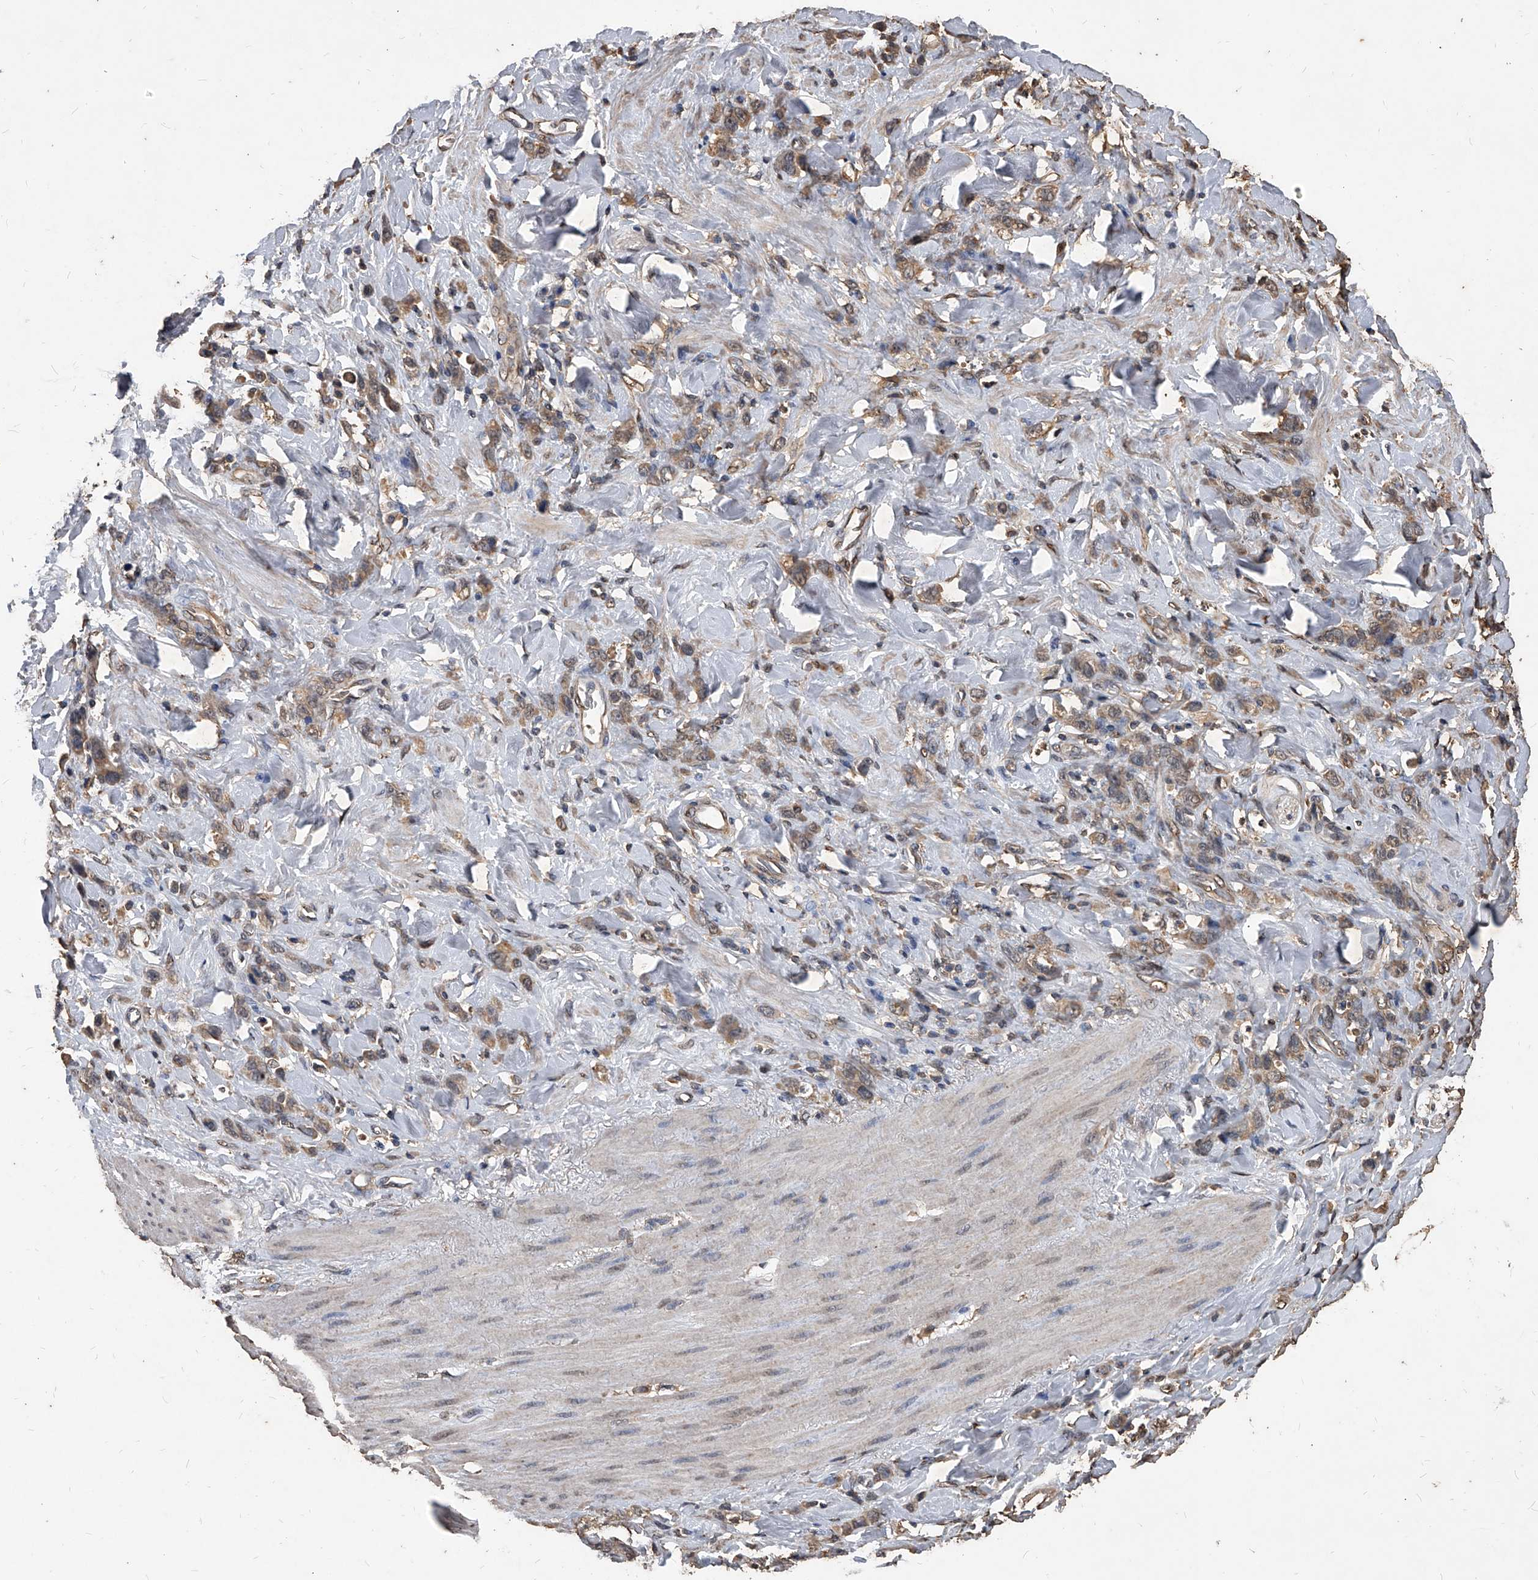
{"staining": {"intensity": "weak", "quantity": ">75%", "location": "cytoplasmic/membranous"}, "tissue": "stomach cancer", "cell_type": "Tumor cells", "image_type": "cancer", "snomed": [{"axis": "morphology", "description": "Normal tissue, NOS"}, {"axis": "morphology", "description": "Adenocarcinoma, NOS"}, {"axis": "topography", "description": "Stomach"}], "caption": "Human stomach adenocarcinoma stained with a protein marker displays weak staining in tumor cells.", "gene": "FBXL4", "patient": {"sex": "male", "age": 82}}